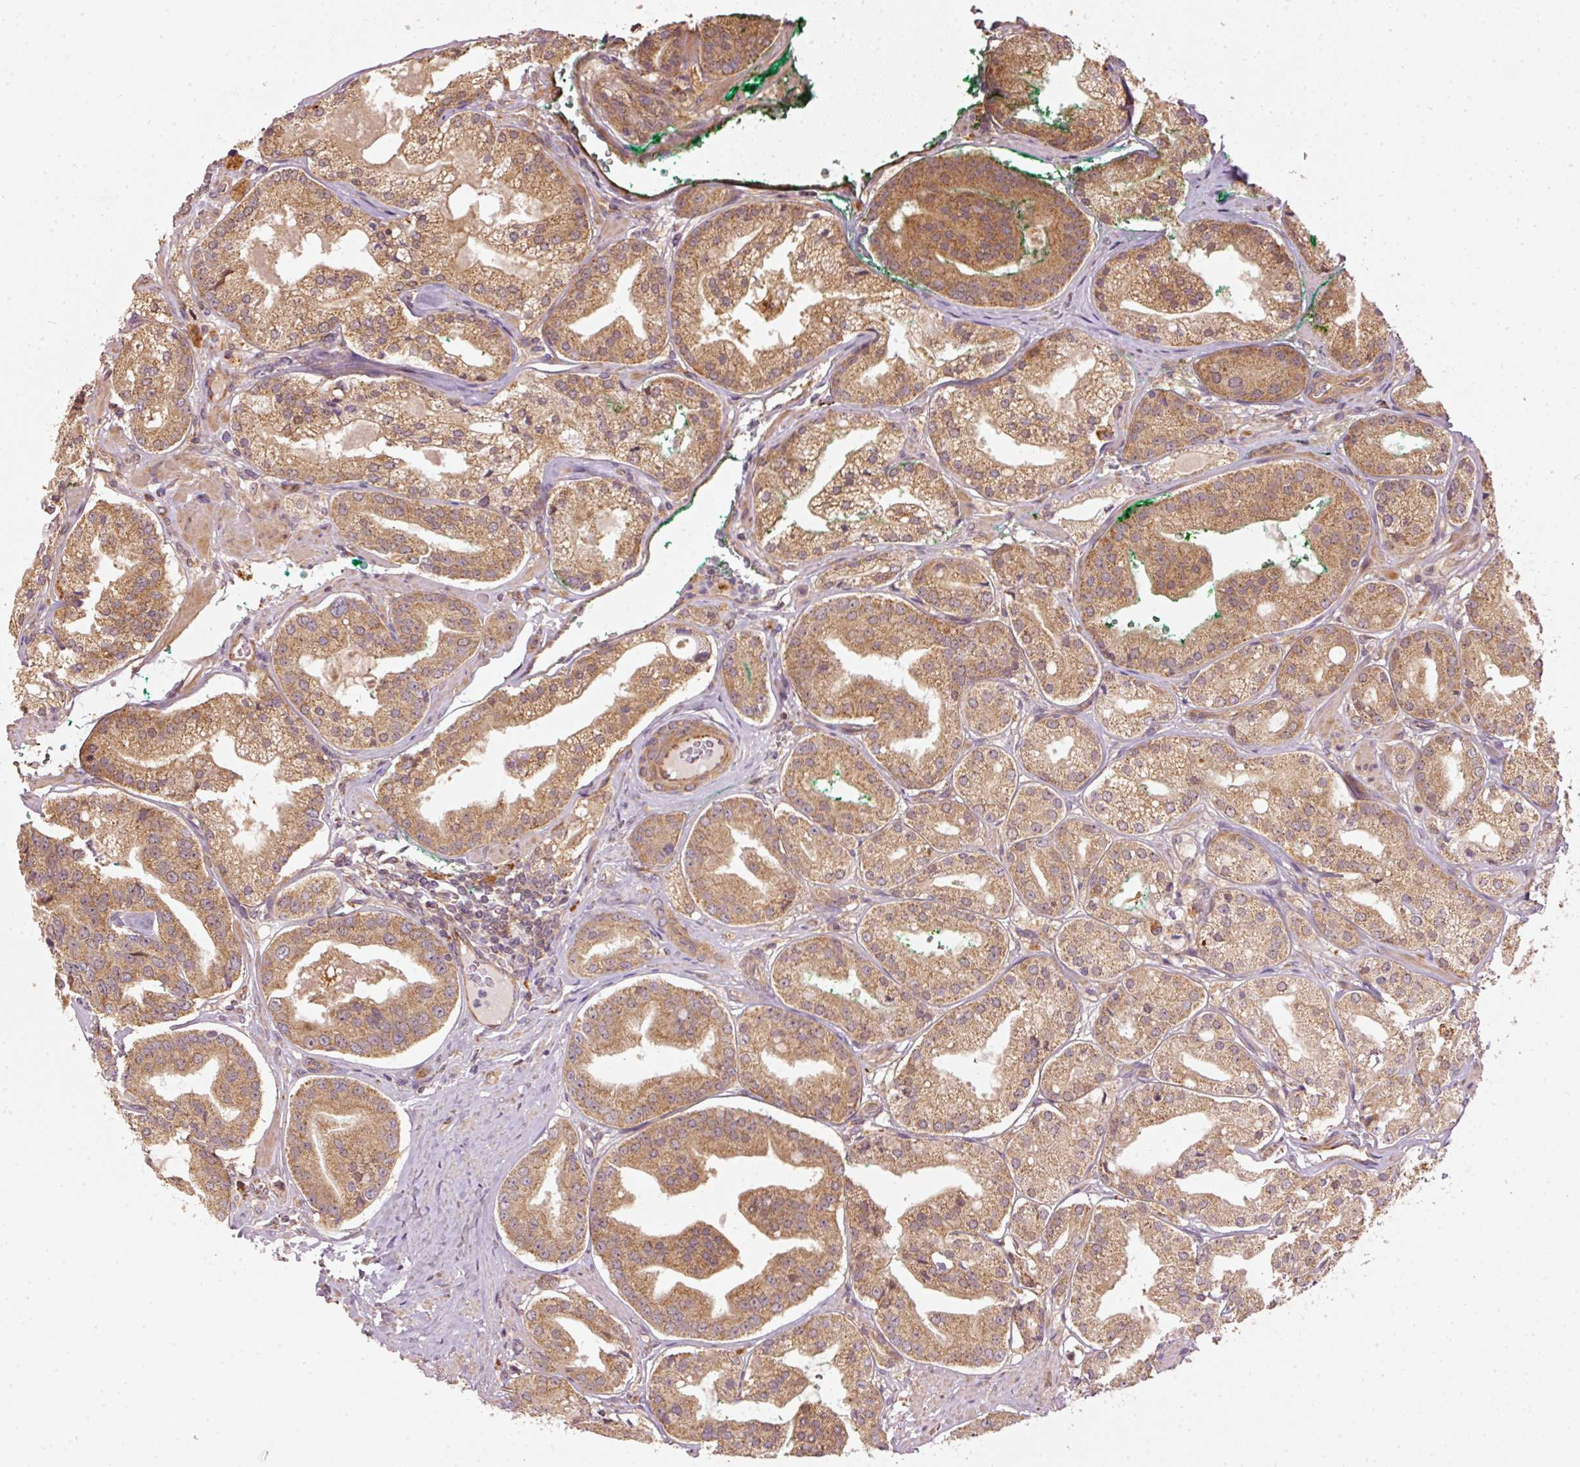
{"staining": {"intensity": "moderate", "quantity": ">75%", "location": "cytoplasmic/membranous"}, "tissue": "prostate cancer", "cell_type": "Tumor cells", "image_type": "cancer", "snomed": [{"axis": "morphology", "description": "Adenocarcinoma, High grade"}, {"axis": "topography", "description": "Prostate"}], "caption": "DAB immunohistochemical staining of human prostate high-grade adenocarcinoma demonstrates moderate cytoplasmic/membranous protein expression in about >75% of tumor cells.", "gene": "MTHFD1L", "patient": {"sex": "male", "age": 63}}